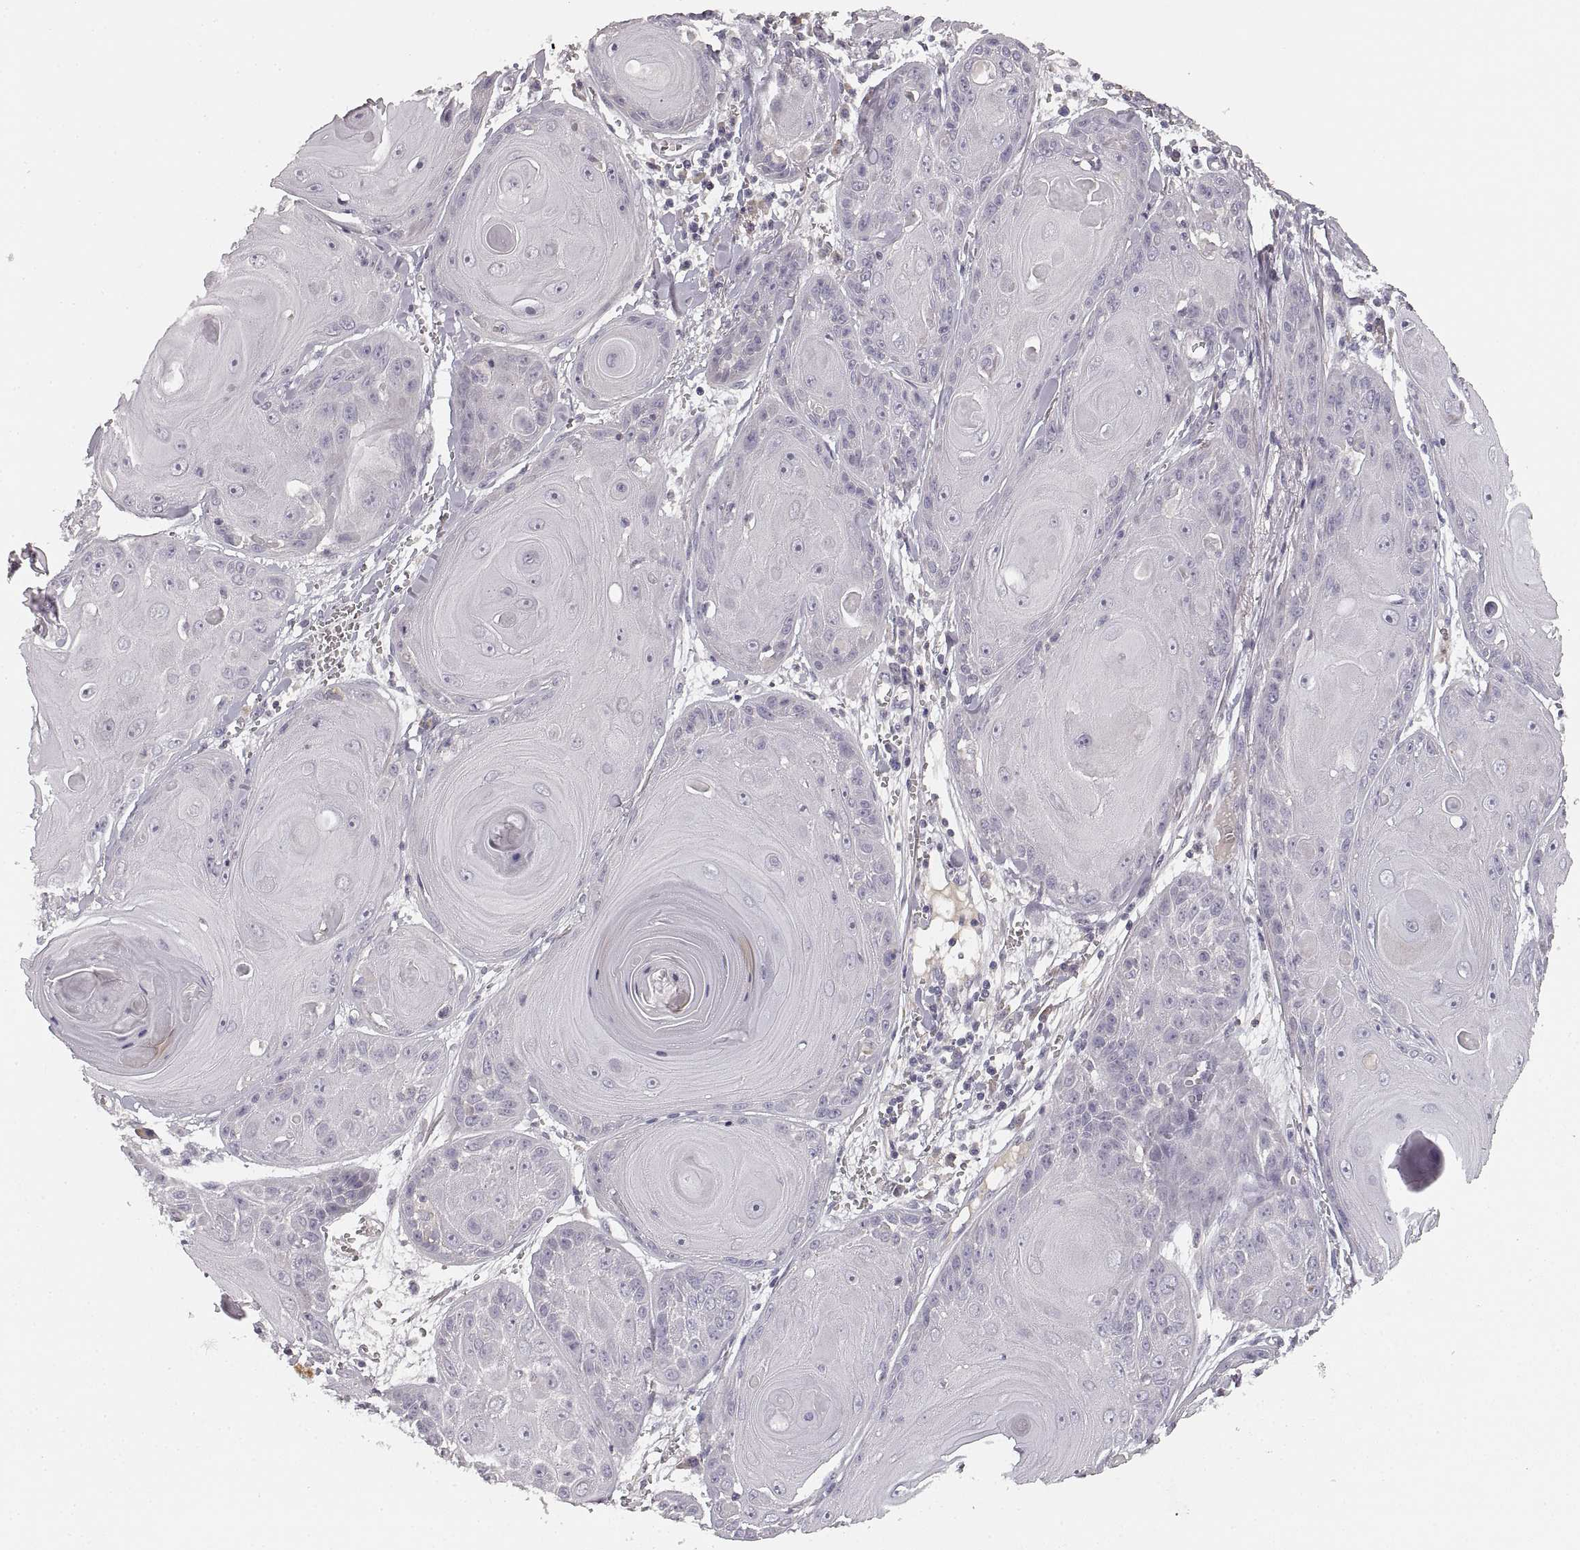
{"staining": {"intensity": "negative", "quantity": "none", "location": "none"}, "tissue": "skin cancer", "cell_type": "Tumor cells", "image_type": "cancer", "snomed": [{"axis": "morphology", "description": "Squamous cell carcinoma, NOS"}, {"axis": "topography", "description": "Skin"}, {"axis": "topography", "description": "Vulva"}], "caption": "Tumor cells show no significant positivity in squamous cell carcinoma (skin).", "gene": "RUNDC3A", "patient": {"sex": "female", "age": 85}}